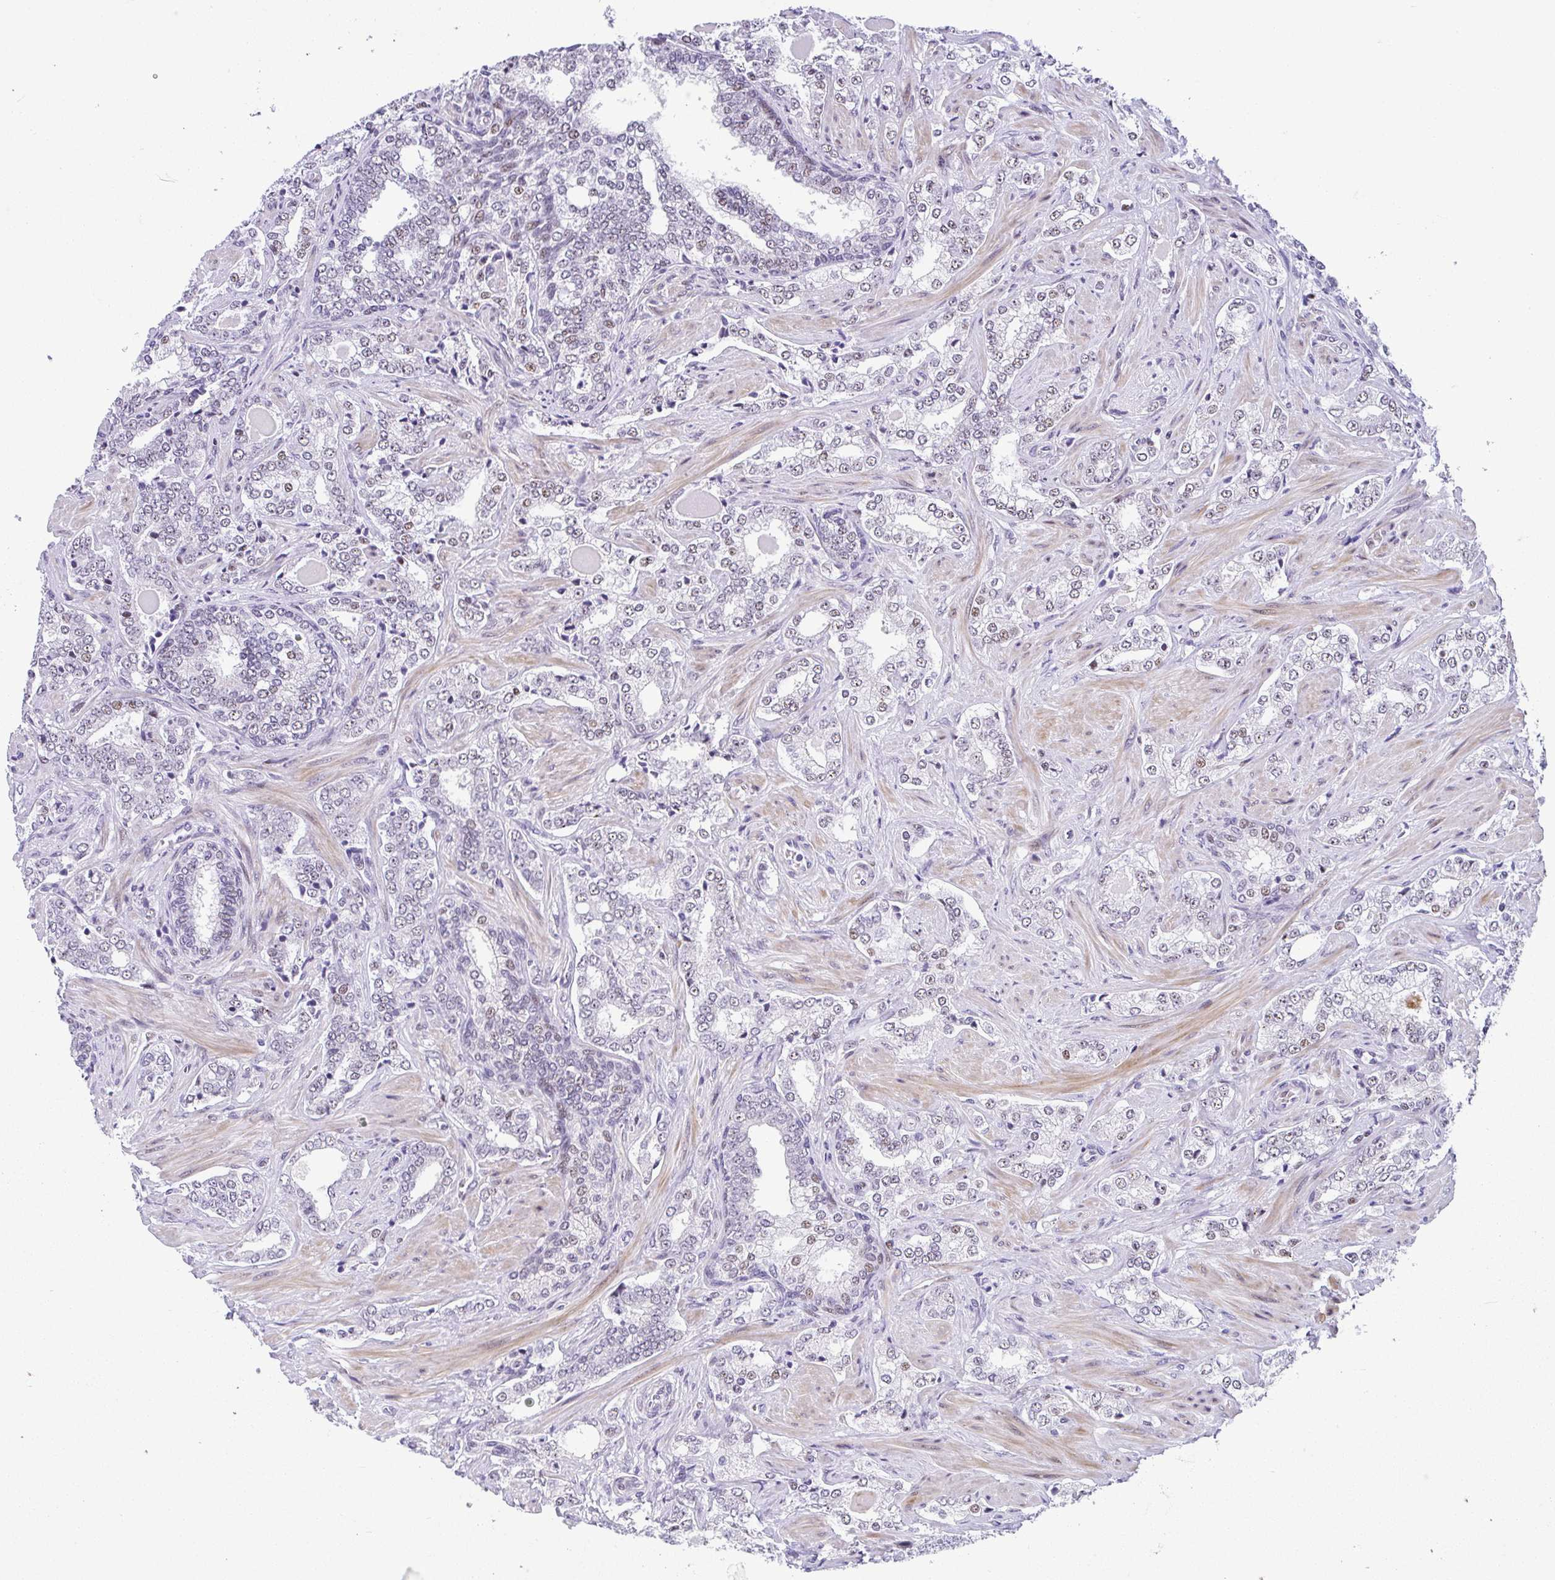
{"staining": {"intensity": "weak", "quantity": "25%-75%", "location": "nuclear"}, "tissue": "prostate cancer", "cell_type": "Tumor cells", "image_type": "cancer", "snomed": [{"axis": "morphology", "description": "Adenocarcinoma, High grade"}, {"axis": "topography", "description": "Prostate"}], "caption": "Prostate high-grade adenocarcinoma stained with immunohistochemistry (IHC) shows weak nuclear staining in about 25%-75% of tumor cells. The staining was performed using DAB (3,3'-diaminobenzidine) to visualize the protein expression in brown, while the nuclei were stained in blue with hematoxylin (Magnification: 20x).", "gene": "NR1D2", "patient": {"sex": "male", "age": 60}}